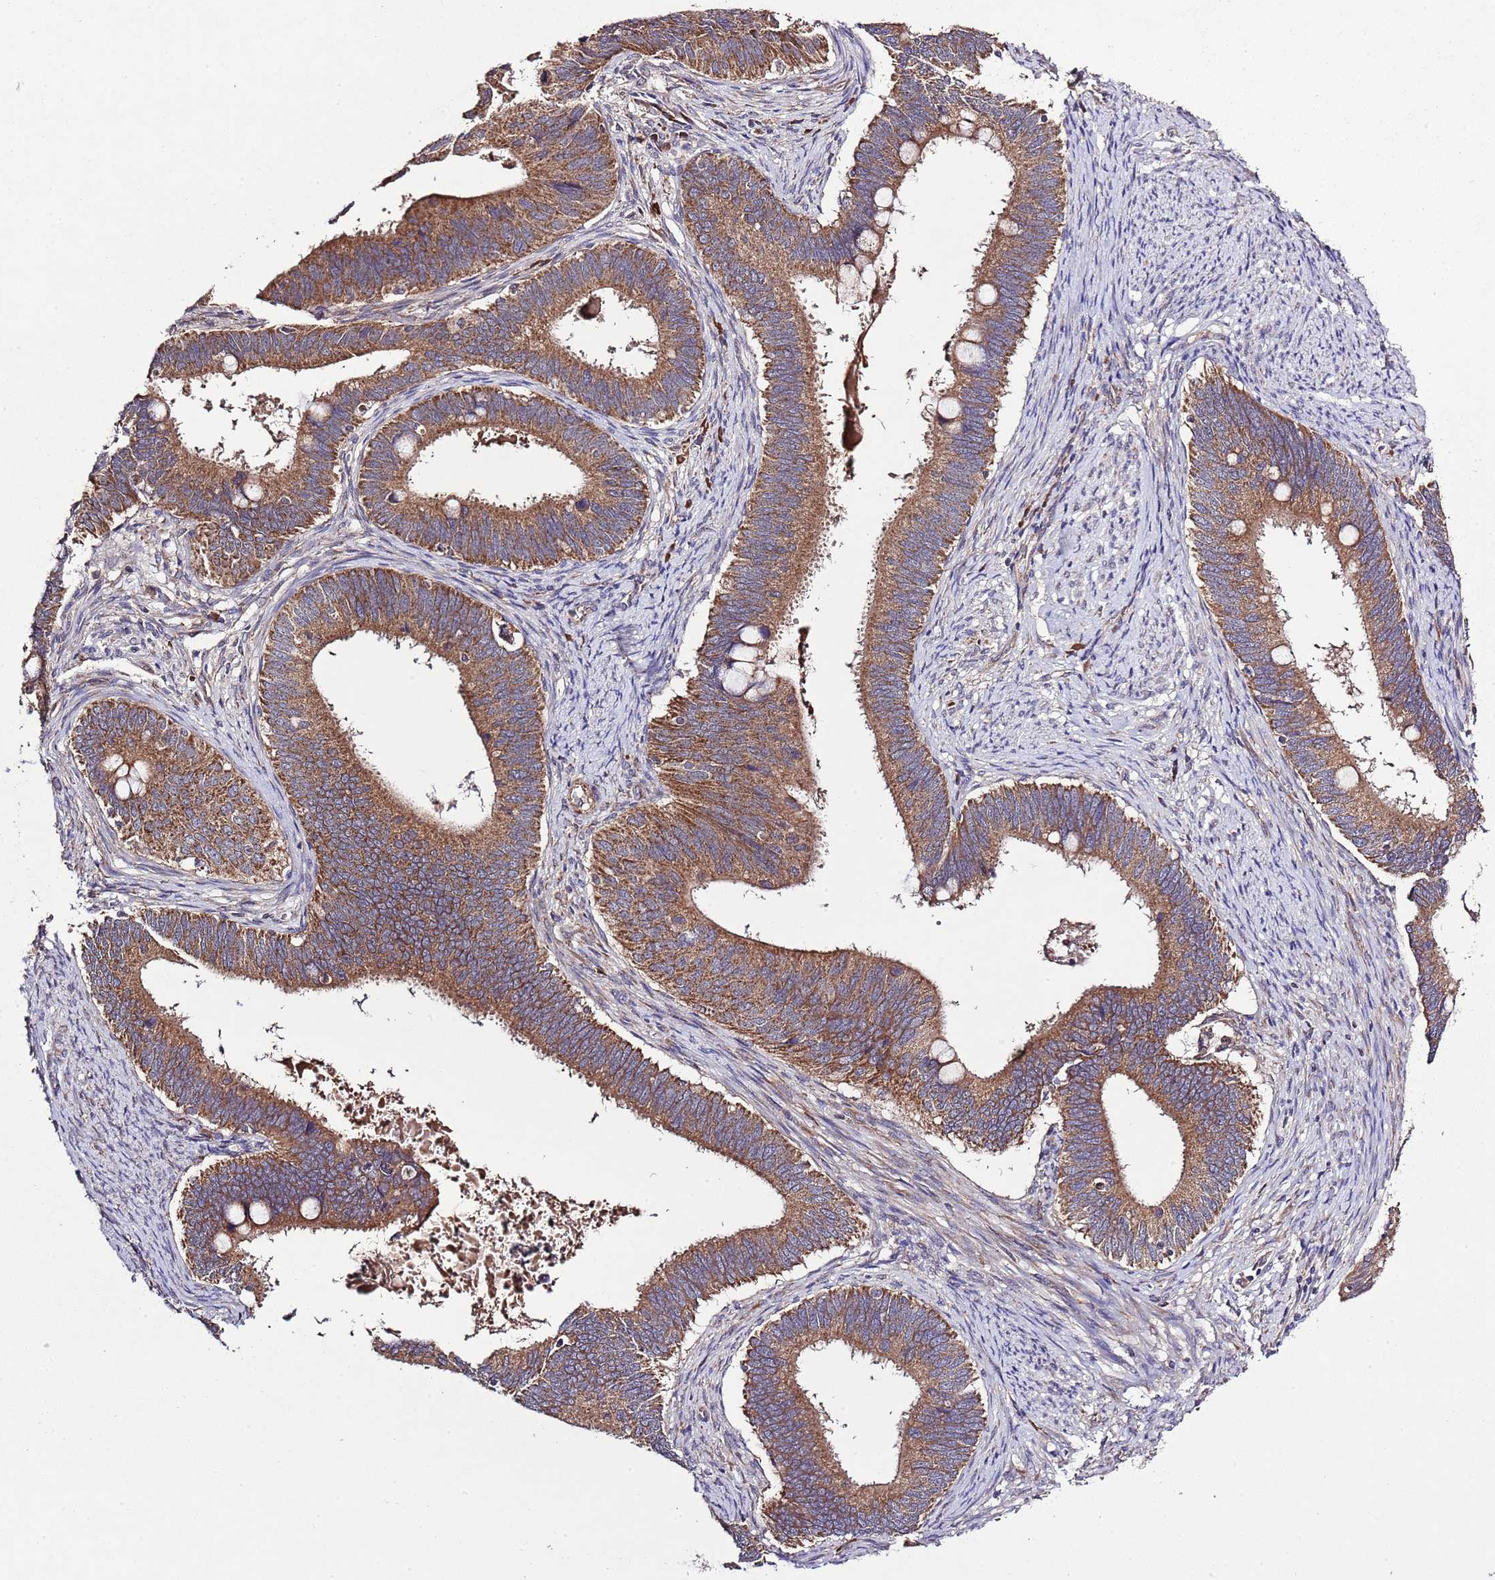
{"staining": {"intensity": "strong", "quantity": ">75%", "location": "cytoplasmic/membranous"}, "tissue": "cervical cancer", "cell_type": "Tumor cells", "image_type": "cancer", "snomed": [{"axis": "morphology", "description": "Adenocarcinoma, NOS"}, {"axis": "topography", "description": "Cervix"}], "caption": "Cervical cancer stained for a protein displays strong cytoplasmic/membranous positivity in tumor cells.", "gene": "MFNG", "patient": {"sex": "female", "age": 42}}